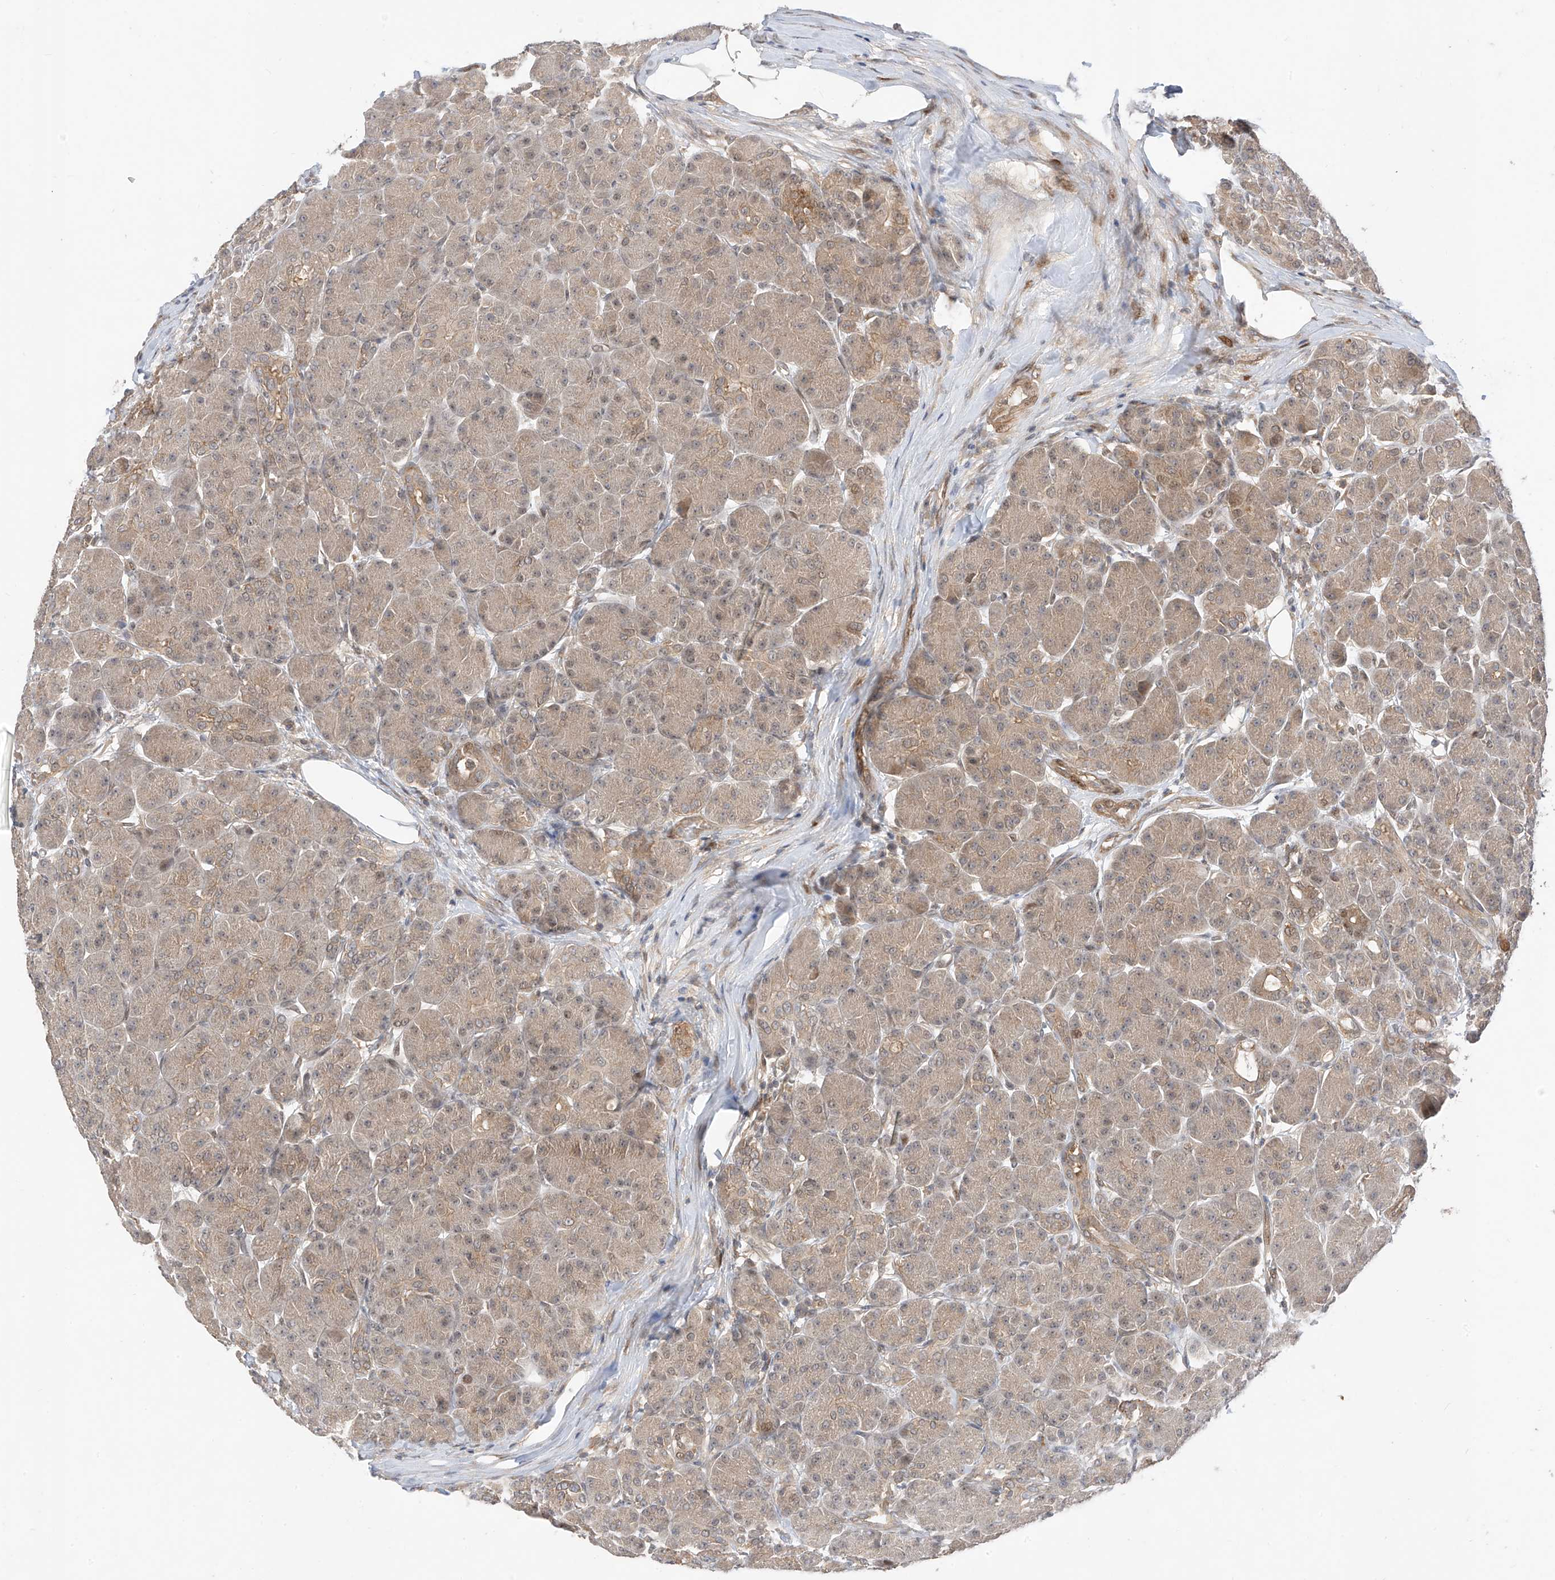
{"staining": {"intensity": "weak", "quantity": "<25%", "location": "cytoplasmic/membranous"}, "tissue": "pancreas", "cell_type": "Exocrine glandular cells", "image_type": "normal", "snomed": [{"axis": "morphology", "description": "Normal tissue, NOS"}, {"axis": "topography", "description": "Pancreas"}], "caption": "This is a micrograph of IHC staining of benign pancreas, which shows no positivity in exocrine glandular cells.", "gene": "MRTFA", "patient": {"sex": "male", "age": 63}}